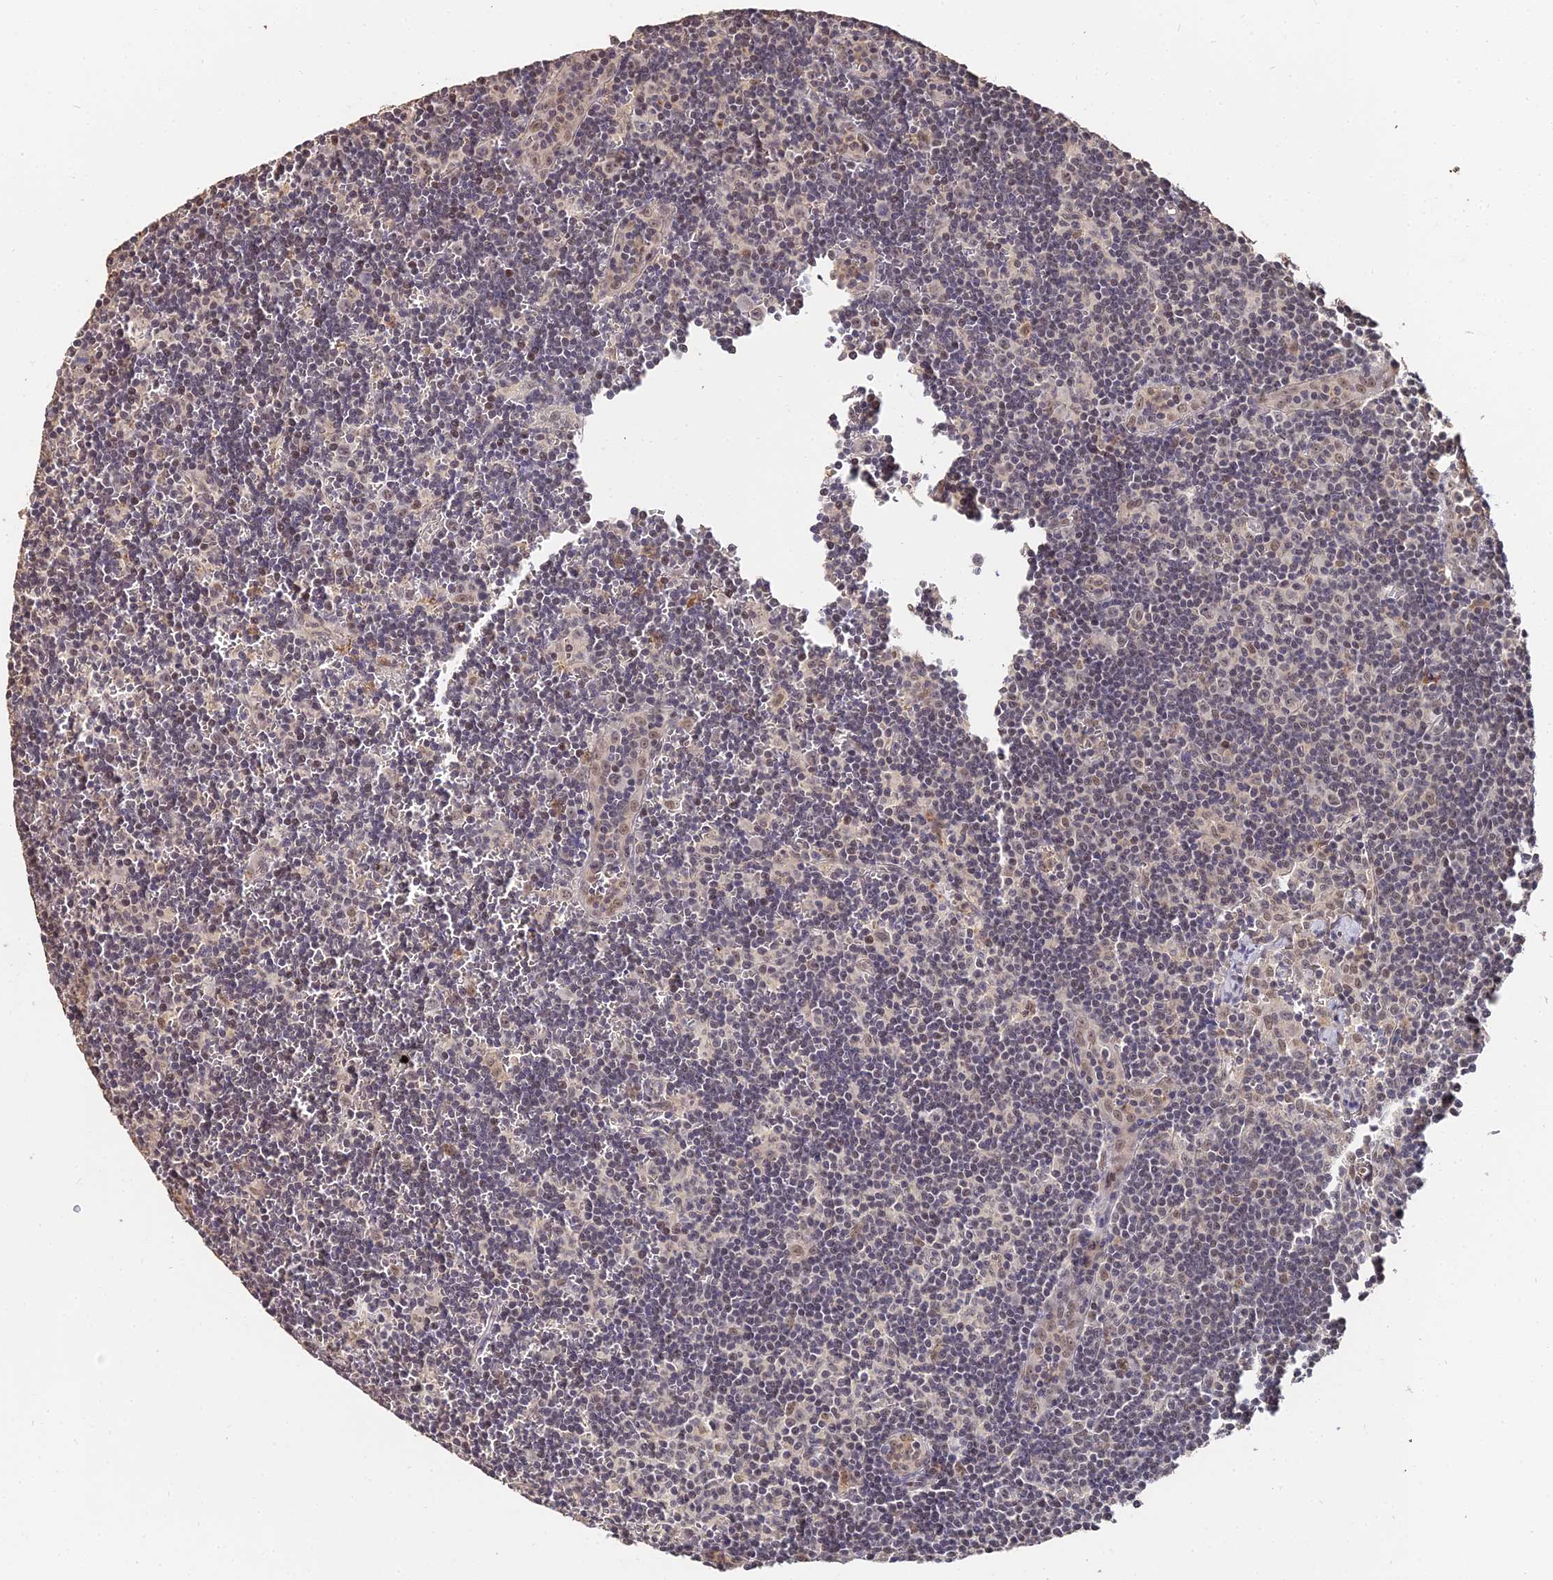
{"staining": {"intensity": "weak", "quantity": "<25%", "location": "nuclear"}, "tissue": "lymph node", "cell_type": "Non-germinal center cells", "image_type": "normal", "snomed": [{"axis": "morphology", "description": "Normal tissue, NOS"}, {"axis": "topography", "description": "Lymph node"}], "caption": "The immunohistochemistry histopathology image has no significant expression in non-germinal center cells of lymph node.", "gene": "LSM5", "patient": {"sex": "female", "age": 32}}